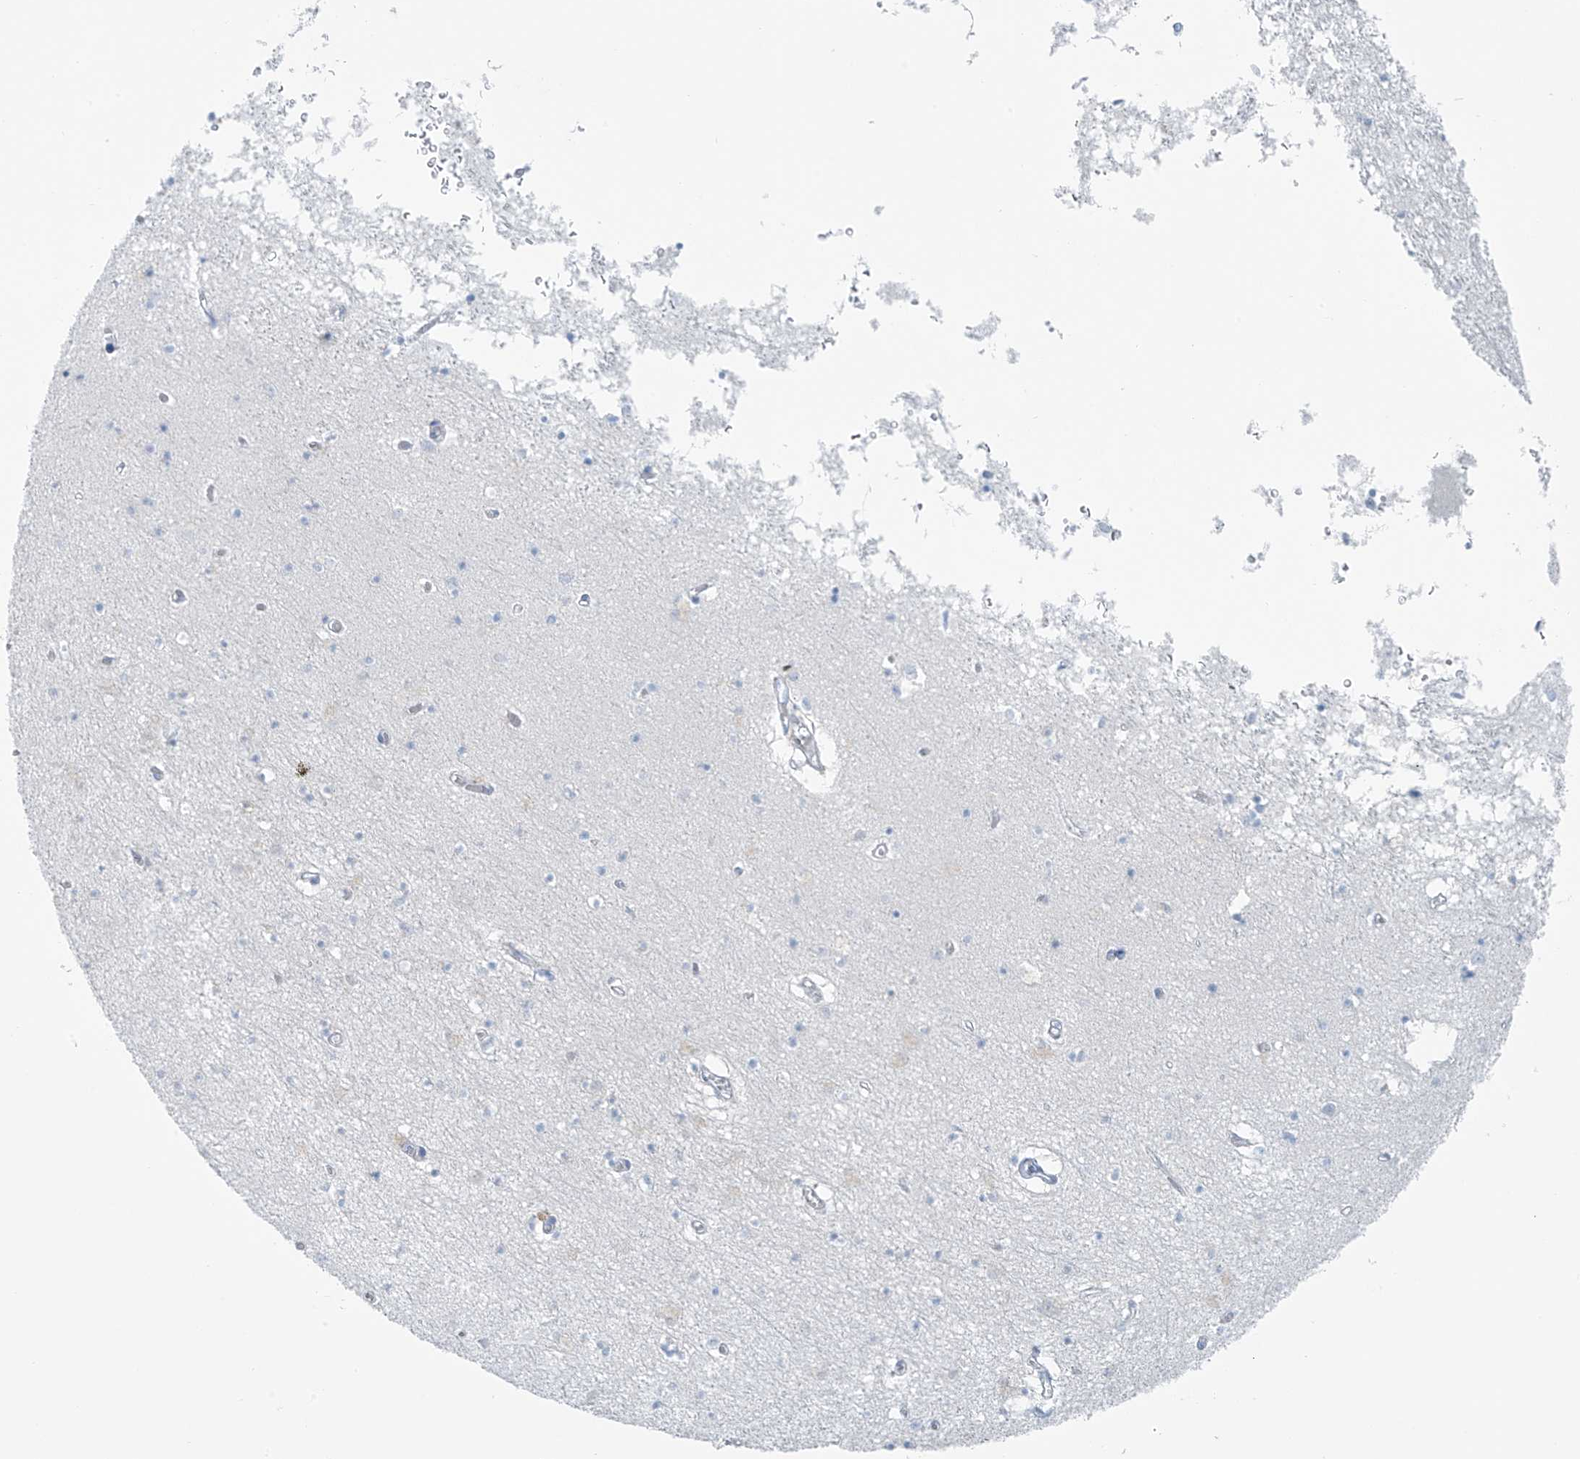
{"staining": {"intensity": "negative", "quantity": "none", "location": "none"}, "tissue": "hippocampus", "cell_type": "Glial cells", "image_type": "normal", "snomed": [{"axis": "morphology", "description": "Normal tissue, NOS"}, {"axis": "topography", "description": "Hippocampus"}], "caption": "Photomicrograph shows no significant protein staining in glial cells of unremarkable hippocampus. The staining is performed using DAB (3,3'-diaminobenzidine) brown chromogen with nuclei counter-stained in using hematoxylin.", "gene": "SLC25A43", "patient": {"sex": "male", "age": 70}}